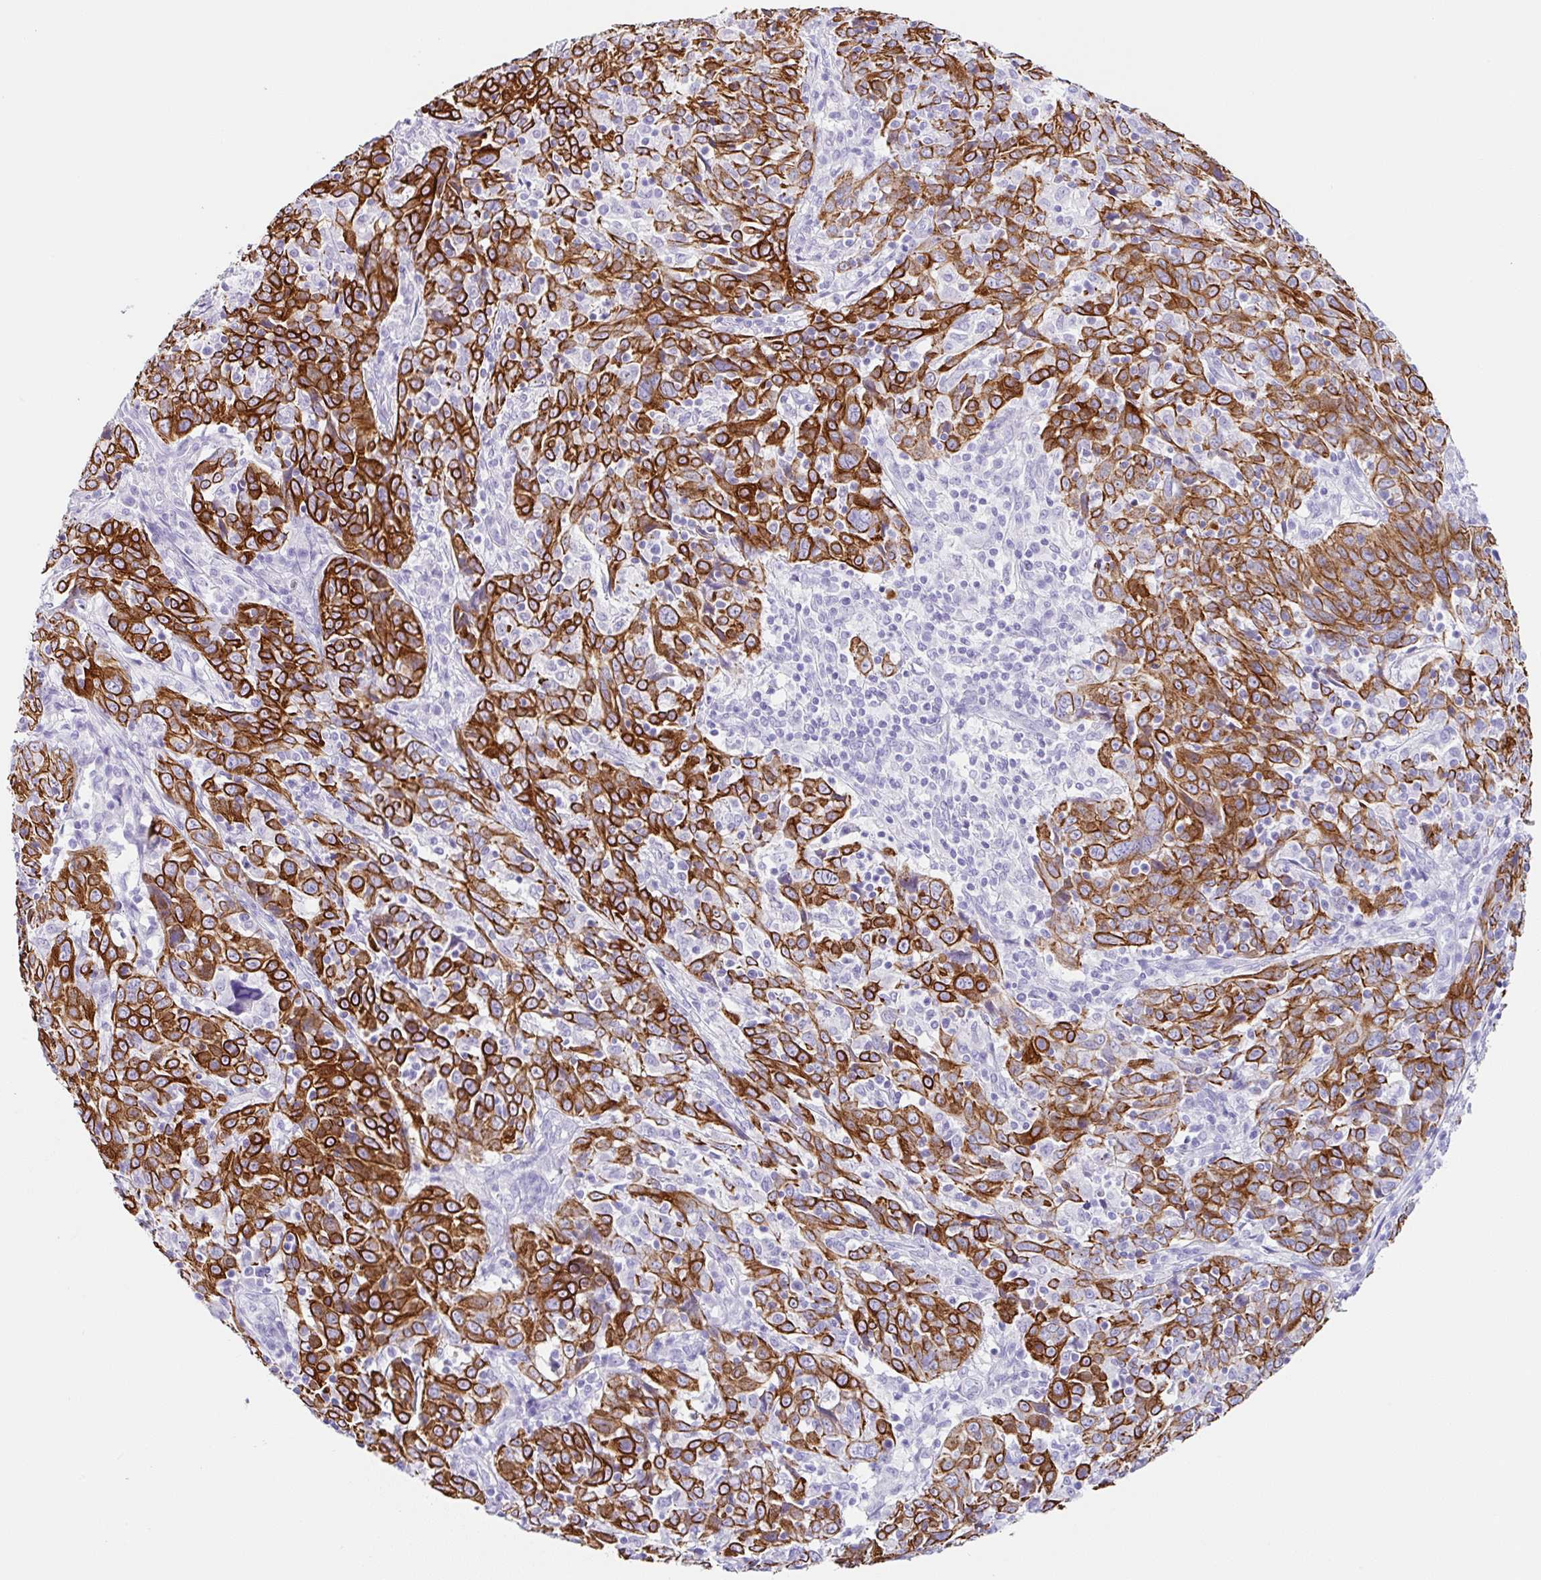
{"staining": {"intensity": "strong", "quantity": ">75%", "location": "cytoplasmic/membranous"}, "tissue": "cervical cancer", "cell_type": "Tumor cells", "image_type": "cancer", "snomed": [{"axis": "morphology", "description": "Squamous cell carcinoma, NOS"}, {"axis": "topography", "description": "Cervix"}], "caption": "Brown immunohistochemical staining in human squamous cell carcinoma (cervical) exhibits strong cytoplasmic/membranous staining in about >75% of tumor cells.", "gene": "CLDND2", "patient": {"sex": "female", "age": 46}}